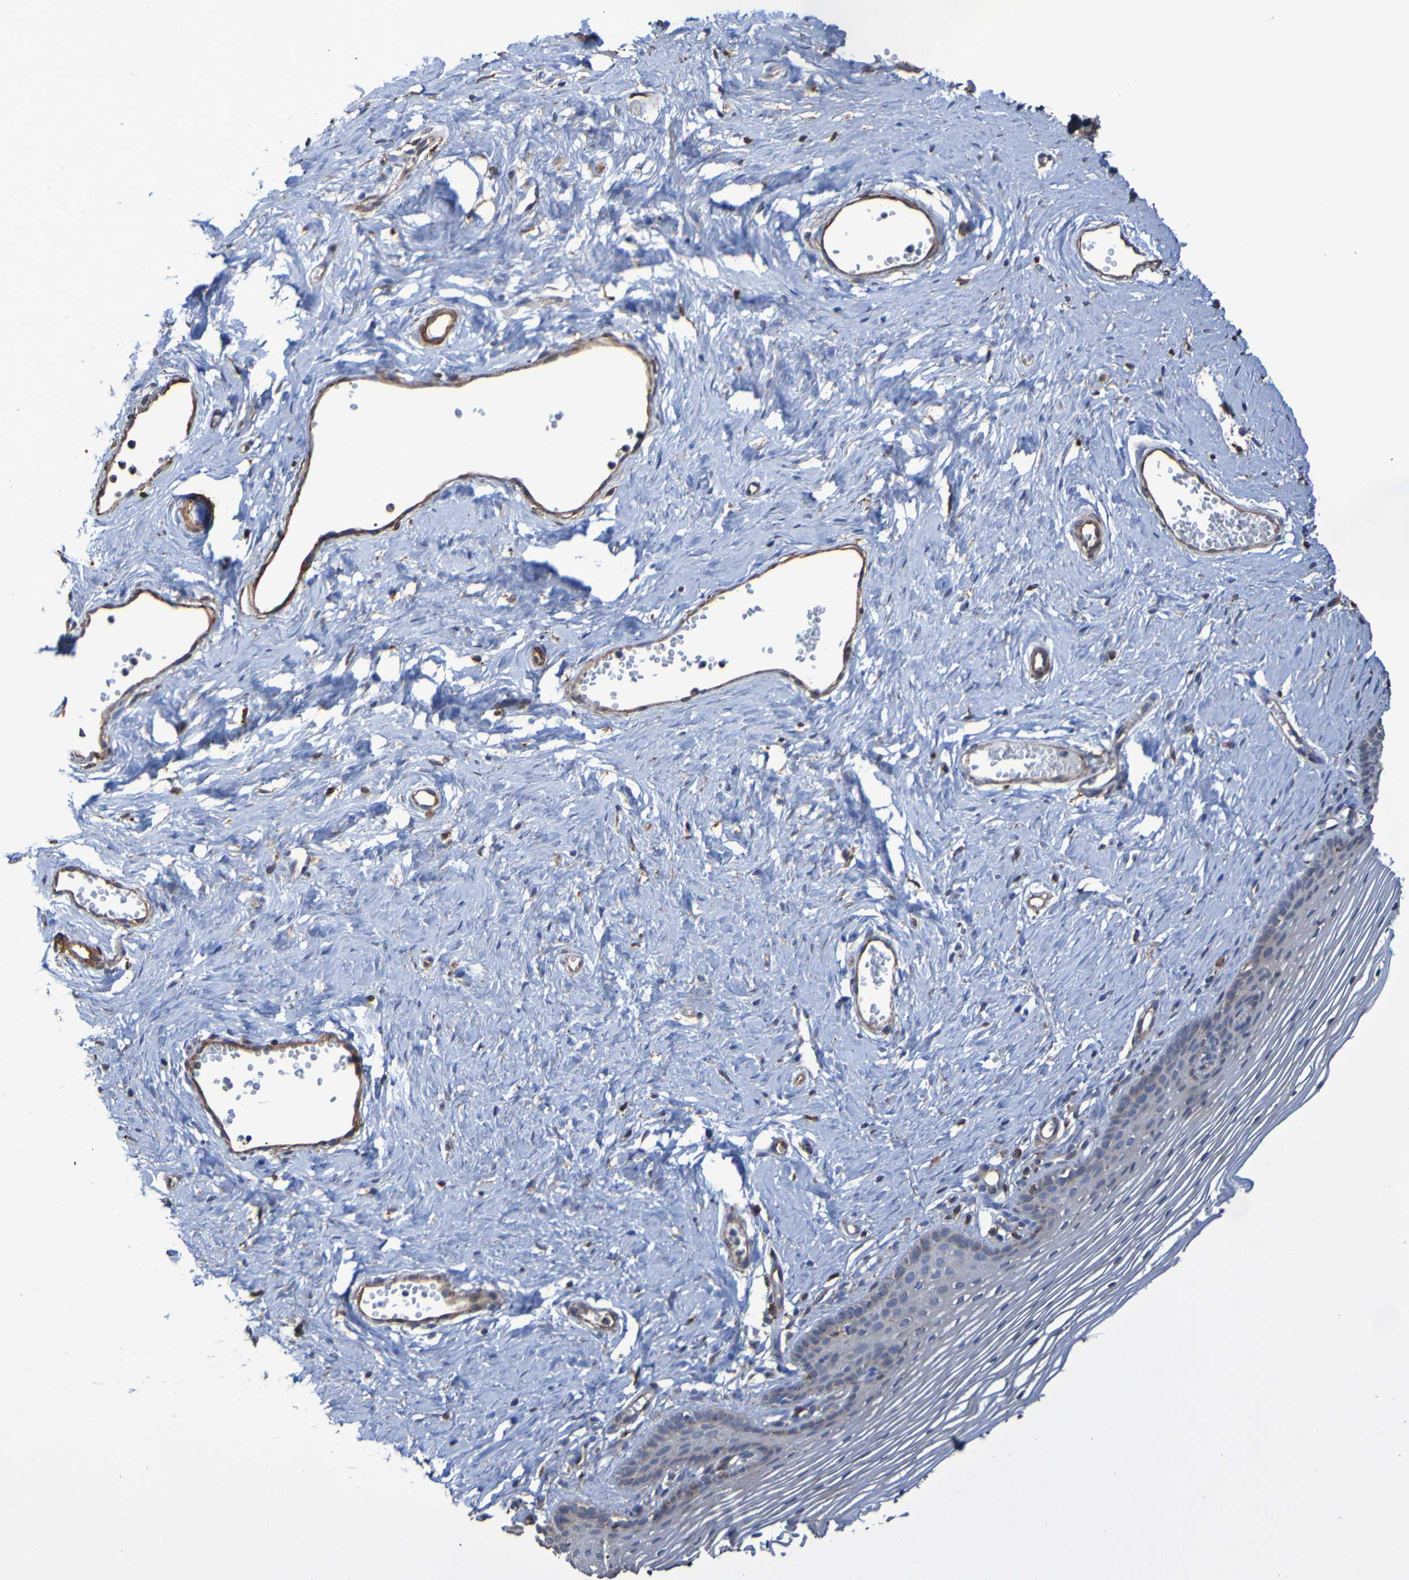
{"staining": {"intensity": "negative", "quantity": "none", "location": "none"}, "tissue": "vagina", "cell_type": "Squamous epithelial cells", "image_type": "normal", "snomed": [{"axis": "morphology", "description": "Normal tissue, NOS"}, {"axis": "topography", "description": "Vagina"}], "caption": "Photomicrograph shows no significant protein staining in squamous epithelial cells of normal vagina.", "gene": "RAB11A", "patient": {"sex": "female", "age": 32}}